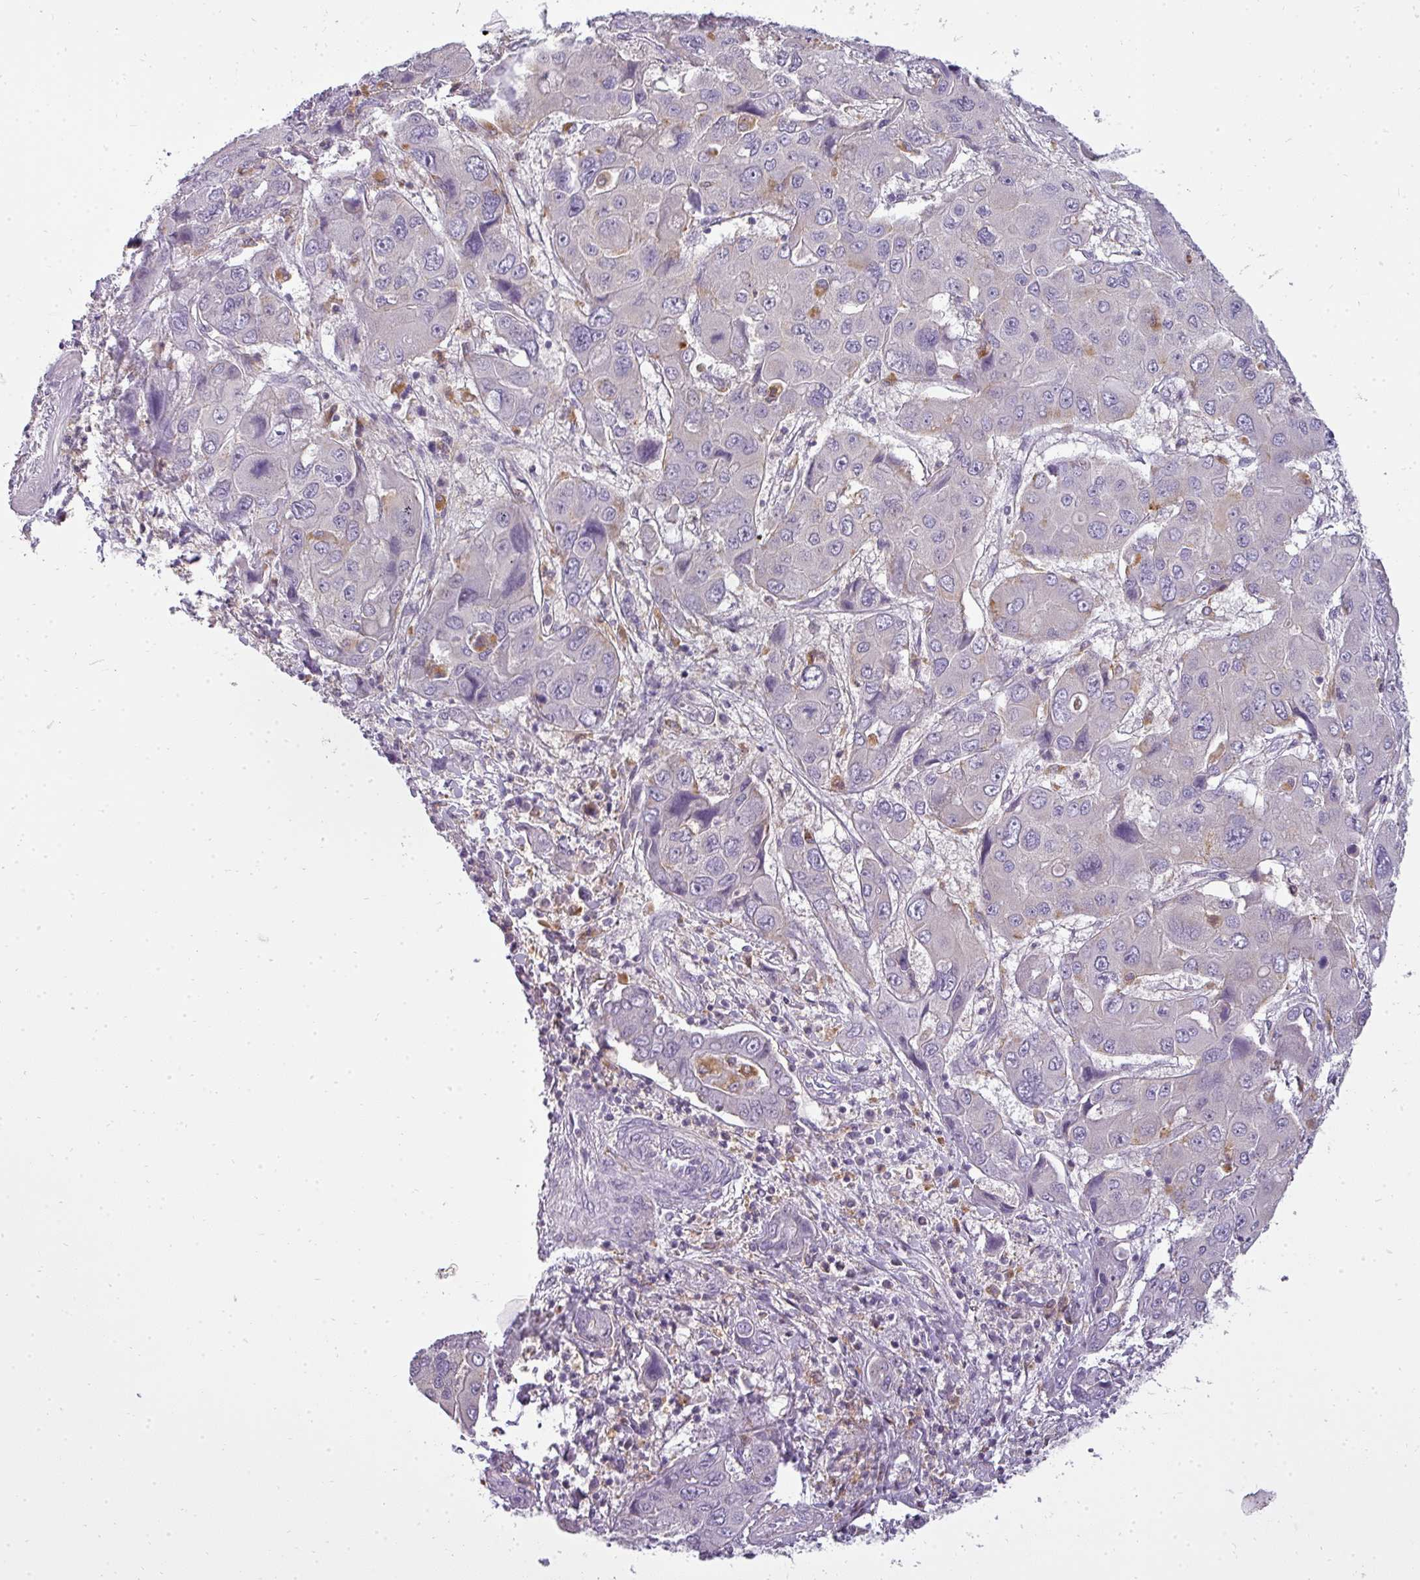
{"staining": {"intensity": "negative", "quantity": "none", "location": "none"}, "tissue": "liver cancer", "cell_type": "Tumor cells", "image_type": "cancer", "snomed": [{"axis": "morphology", "description": "Cholangiocarcinoma"}, {"axis": "topography", "description": "Liver"}], "caption": "Immunohistochemical staining of human cholangiocarcinoma (liver) demonstrates no significant positivity in tumor cells.", "gene": "ATP6V1D", "patient": {"sex": "male", "age": 67}}